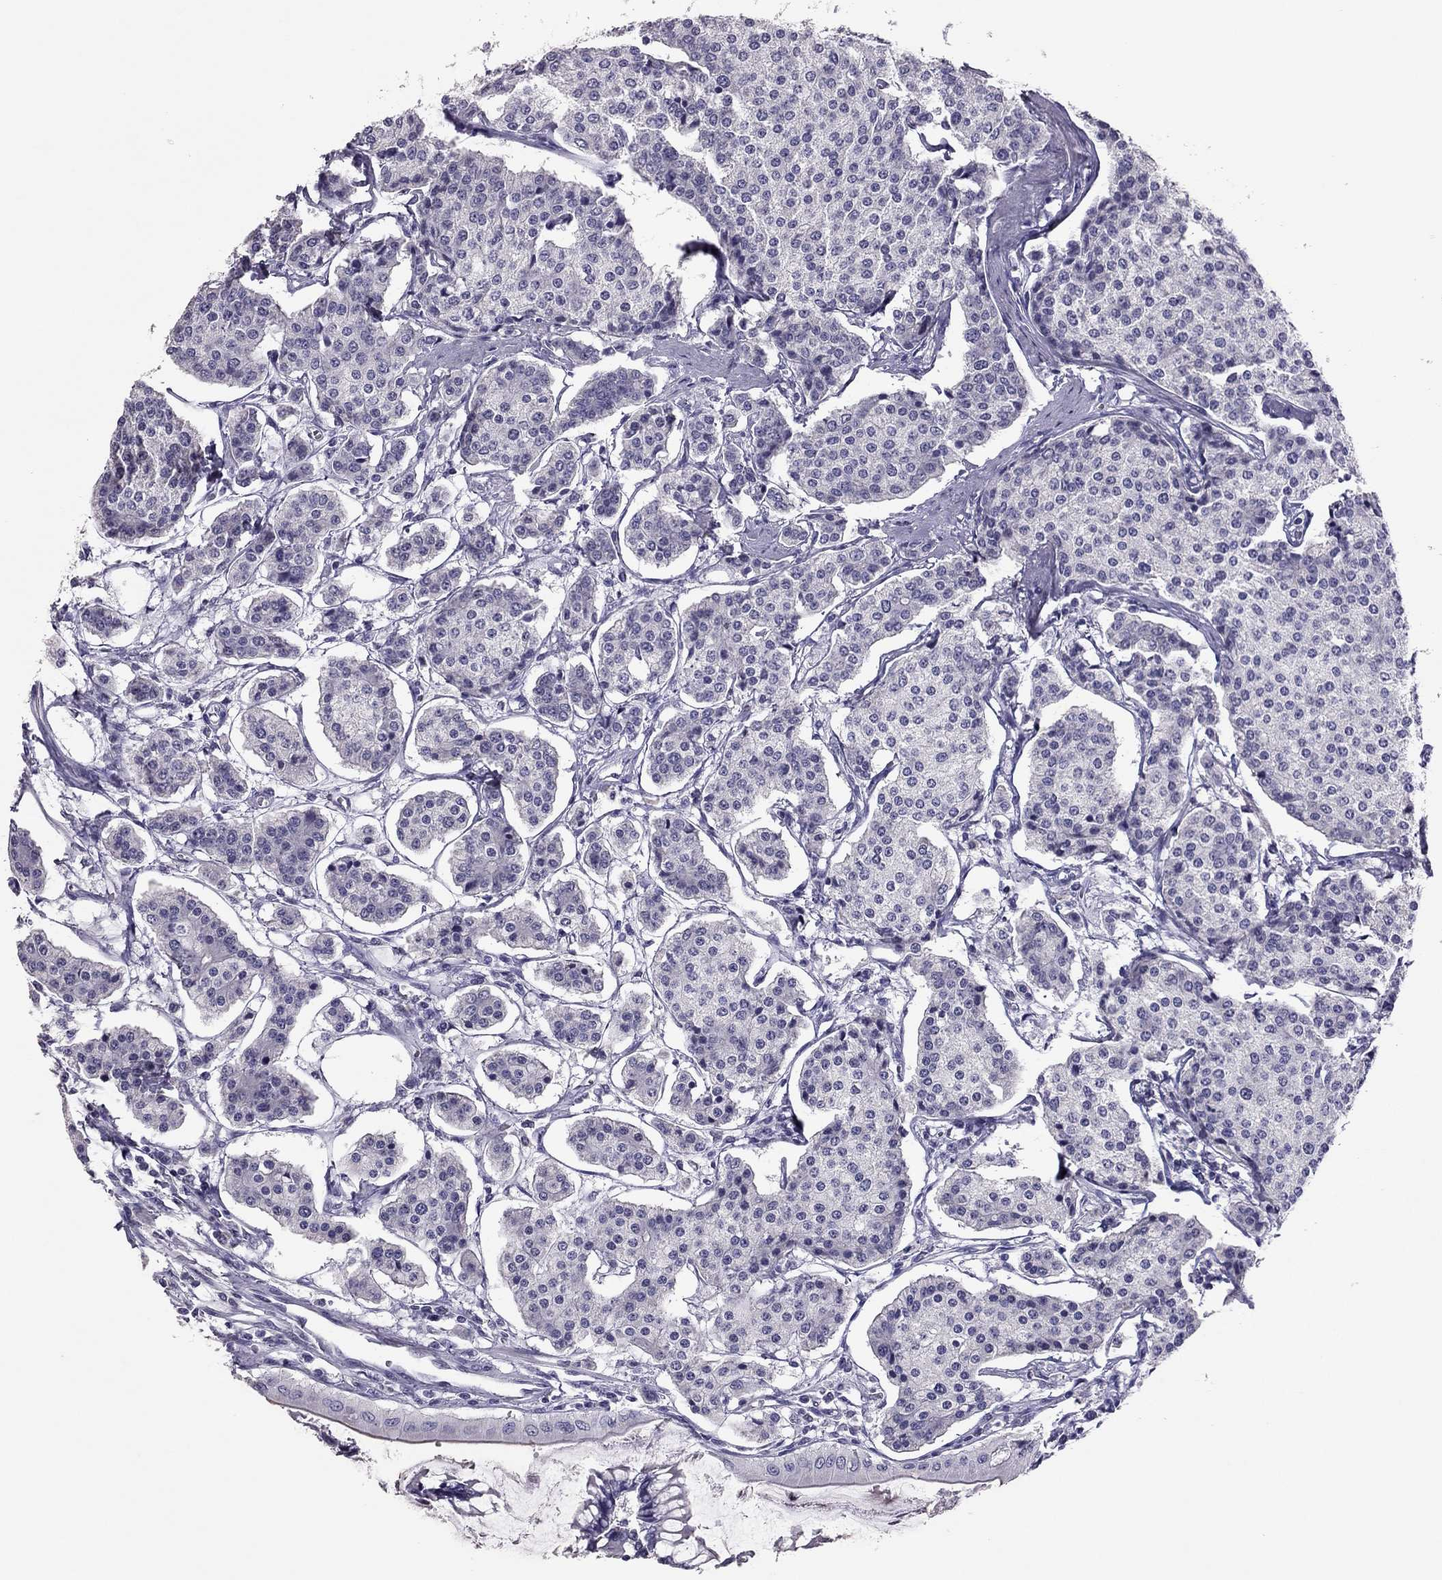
{"staining": {"intensity": "negative", "quantity": "none", "location": "none"}, "tissue": "carcinoid", "cell_type": "Tumor cells", "image_type": "cancer", "snomed": [{"axis": "morphology", "description": "Carcinoid, malignant, NOS"}, {"axis": "topography", "description": "Small intestine"}], "caption": "The image displays no staining of tumor cells in carcinoid. The staining was performed using DAB to visualize the protein expression in brown, while the nuclei were stained in blue with hematoxylin (Magnification: 20x).", "gene": "RHO", "patient": {"sex": "female", "age": 65}}